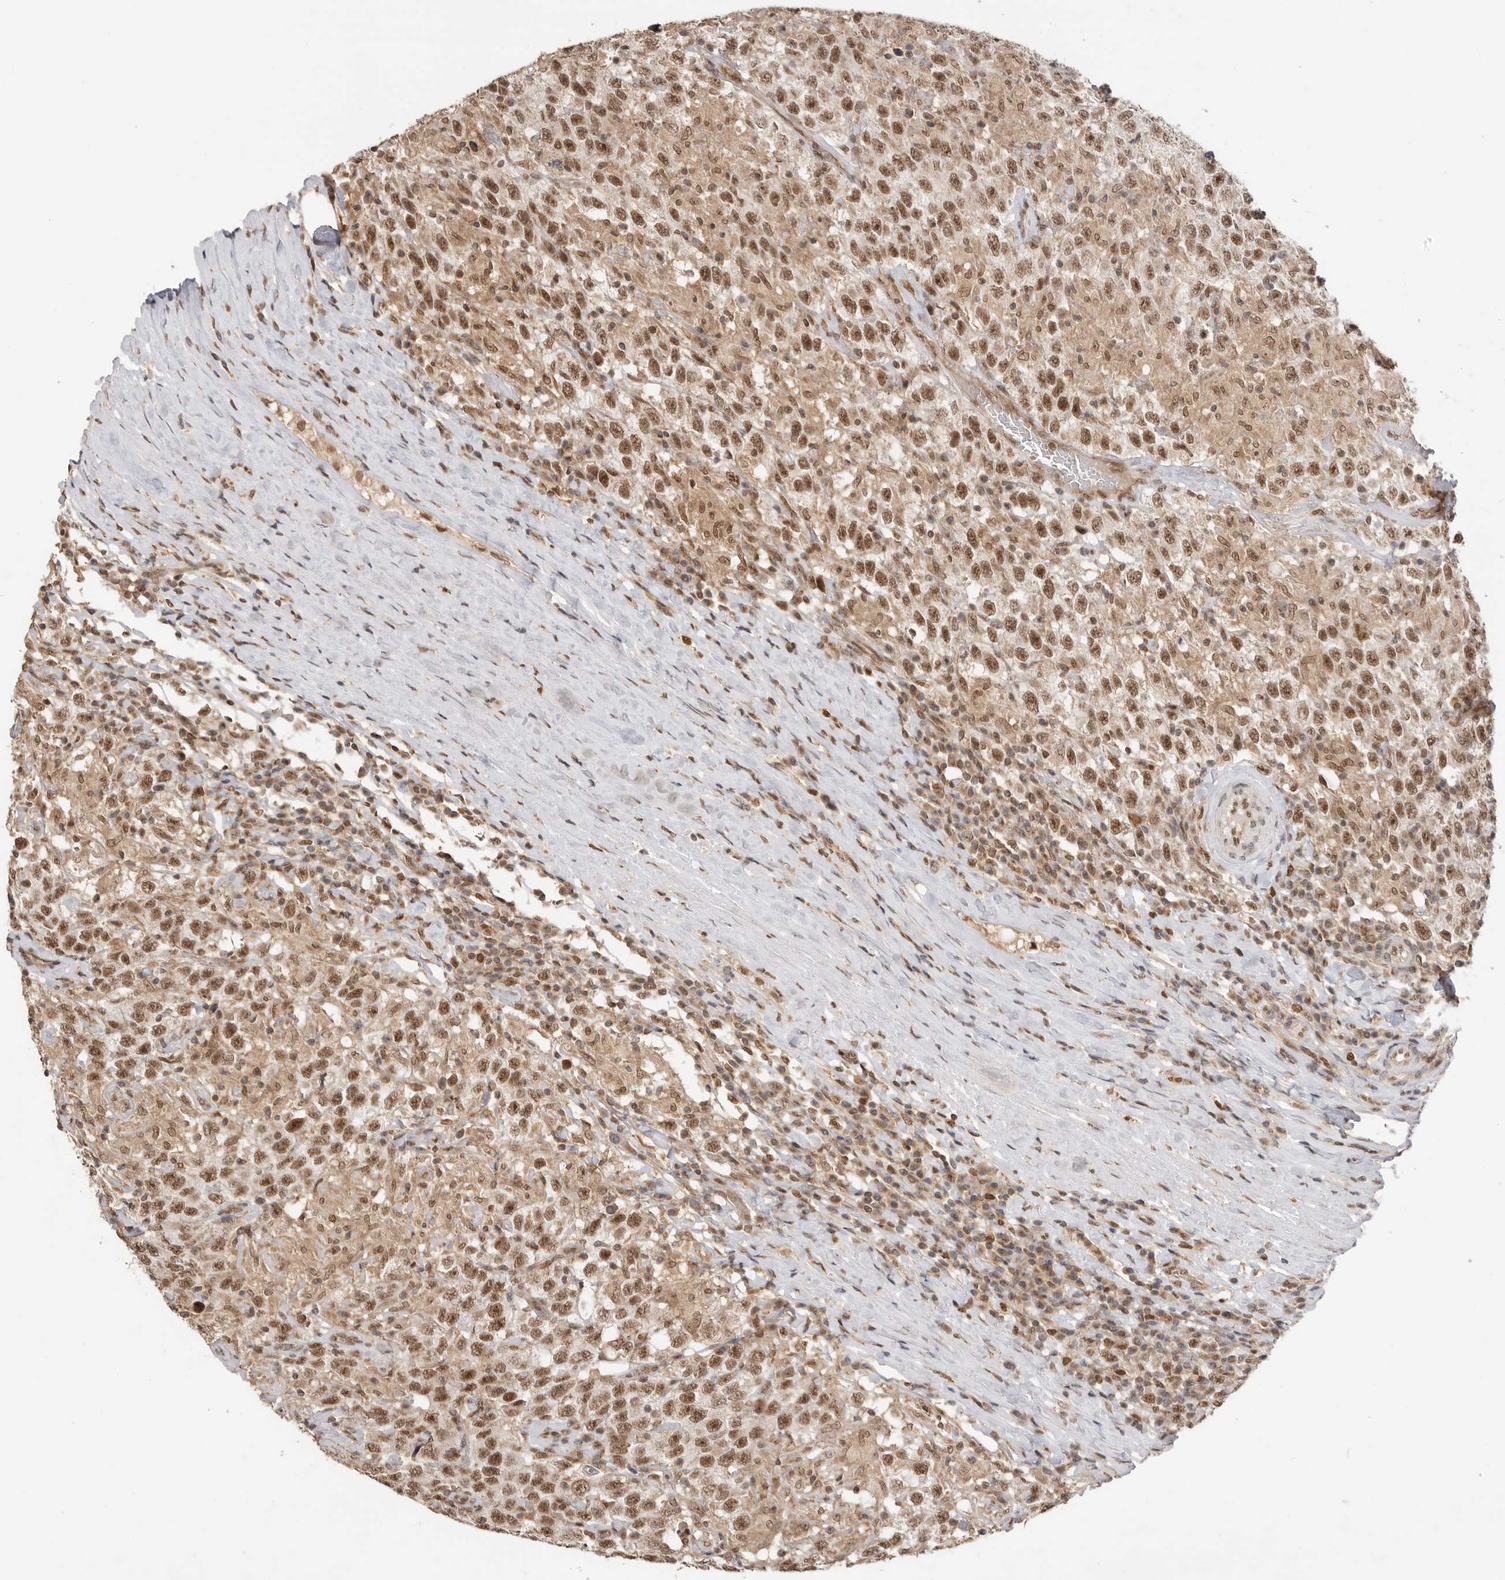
{"staining": {"intensity": "moderate", "quantity": ">75%", "location": "cytoplasmic/membranous,nuclear"}, "tissue": "testis cancer", "cell_type": "Tumor cells", "image_type": "cancer", "snomed": [{"axis": "morphology", "description": "Seminoma, NOS"}, {"axis": "topography", "description": "Testis"}], "caption": "Testis cancer was stained to show a protein in brown. There is medium levels of moderate cytoplasmic/membranous and nuclear staining in approximately >75% of tumor cells.", "gene": "ALKAL1", "patient": {"sex": "male", "age": 41}}